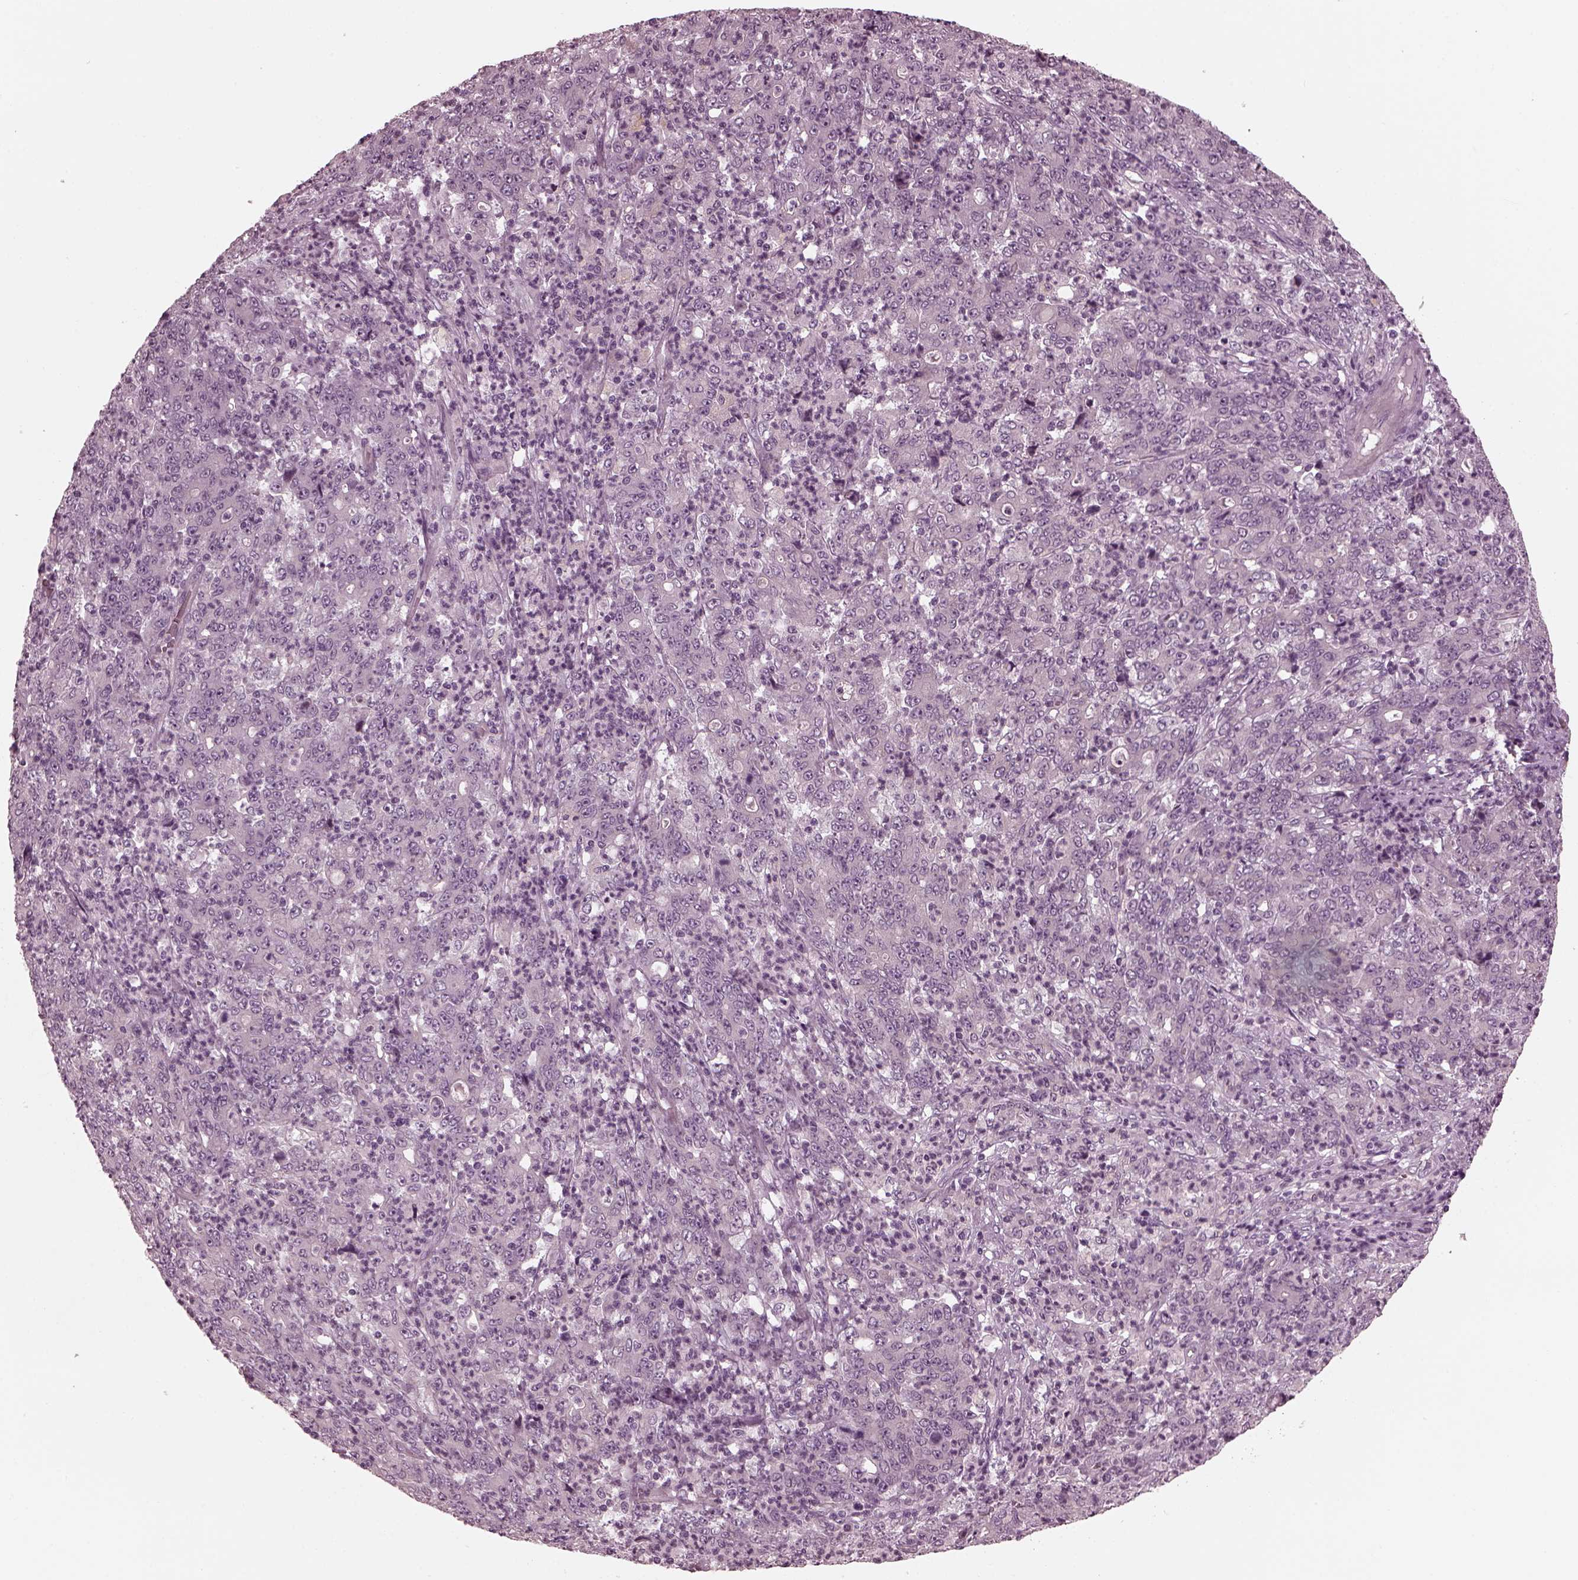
{"staining": {"intensity": "negative", "quantity": "none", "location": "none"}, "tissue": "stomach cancer", "cell_type": "Tumor cells", "image_type": "cancer", "snomed": [{"axis": "morphology", "description": "Adenocarcinoma, NOS"}, {"axis": "topography", "description": "Stomach, lower"}], "caption": "A high-resolution histopathology image shows immunohistochemistry staining of stomach cancer (adenocarcinoma), which displays no significant staining in tumor cells.", "gene": "KIF6", "patient": {"sex": "female", "age": 71}}